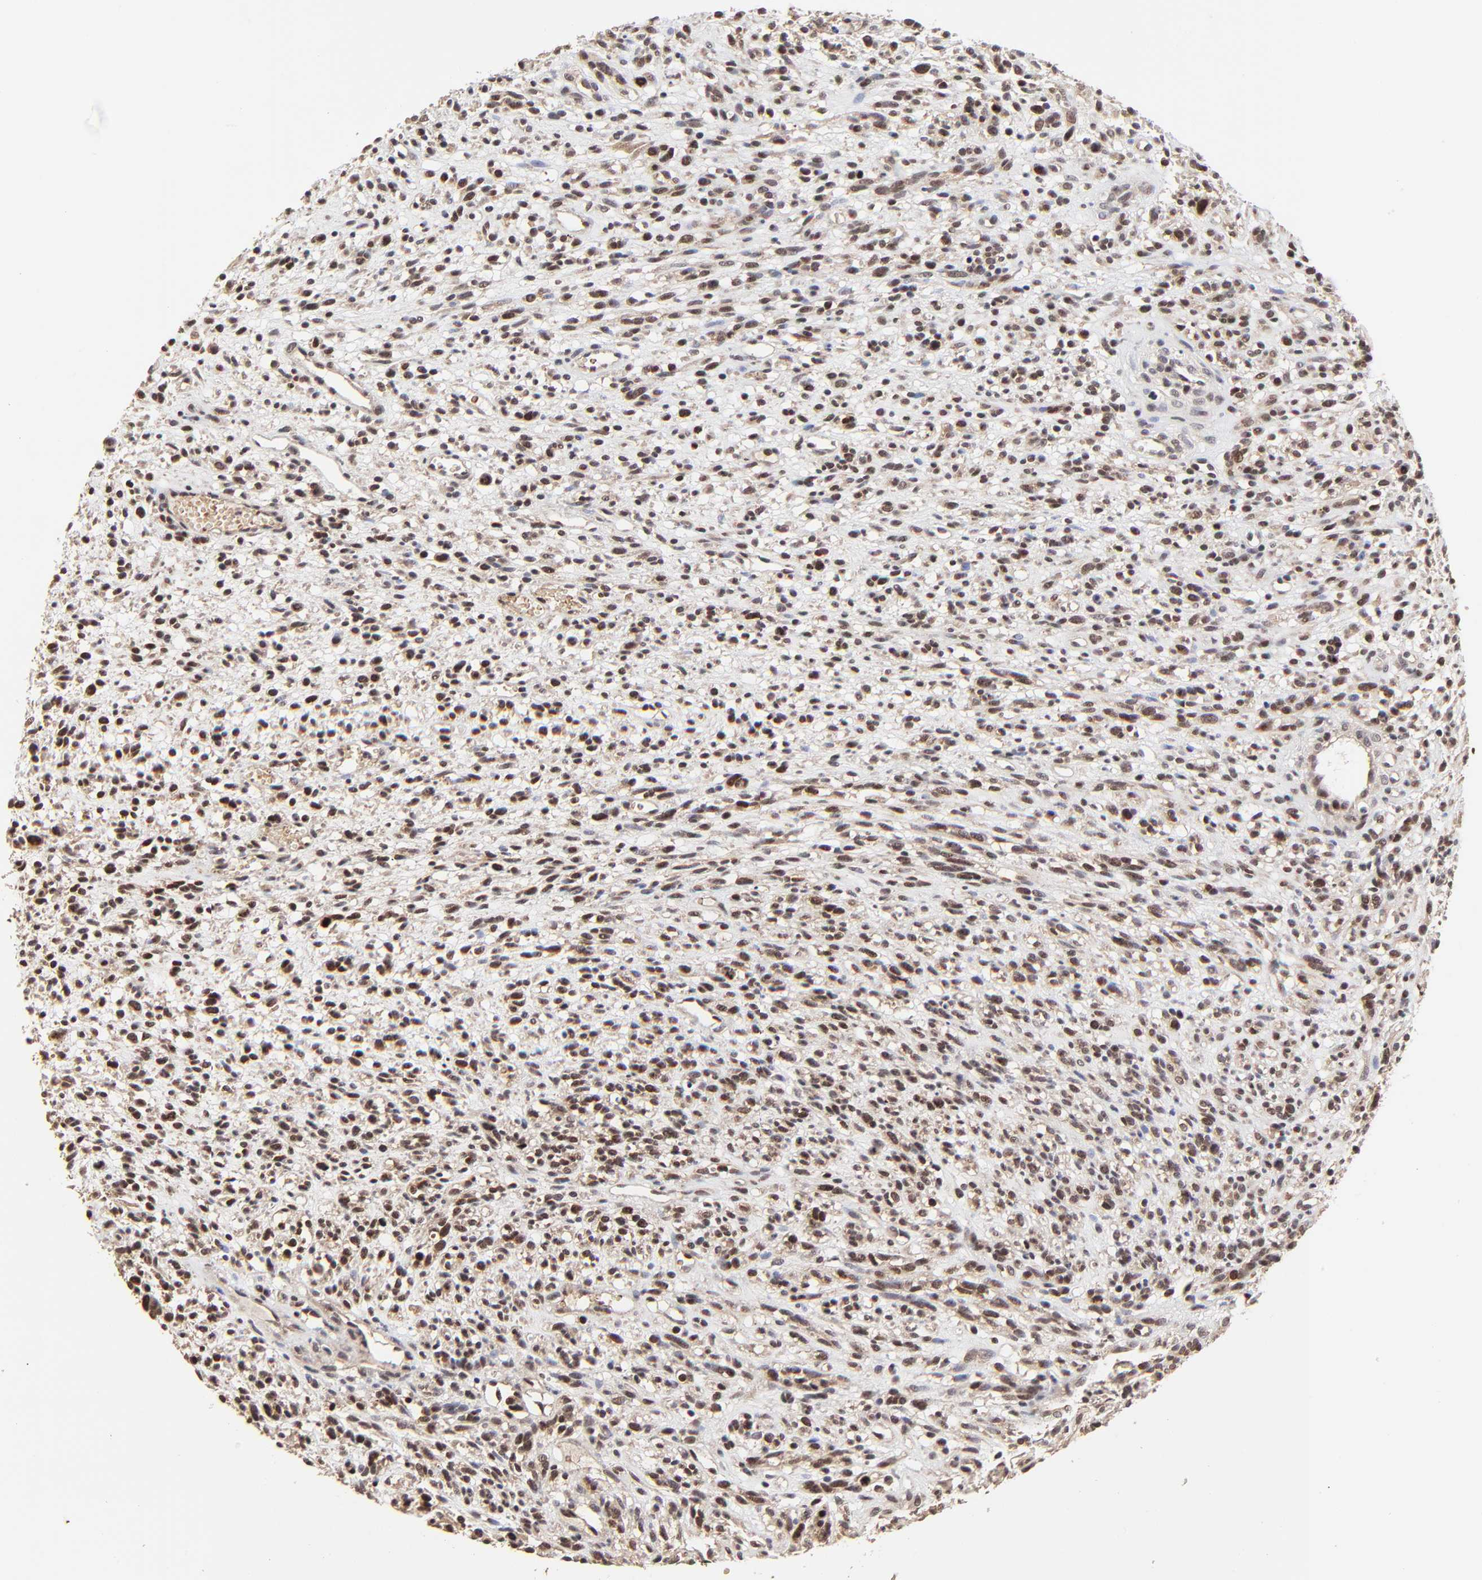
{"staining": {"intensity": "moderate", "quantity": ">75%", "location": "nuclear"}, "tissue": "glioma", "cell_type": "Tumor cells", "image_type": "cancer", "snomed": [{"axis": "morphology", "description": "Glioma, malignant, High grade"}, {"axis": "topography", "description": "Brain"}], "caption": "Human high-grade glioma (malignant) stained for a protein (brown) shows moderate nuclear positive positivity in about >75% of tumor cells.", "gene": "FRMD8", "patient": {"sex": "male", "age": 66}}